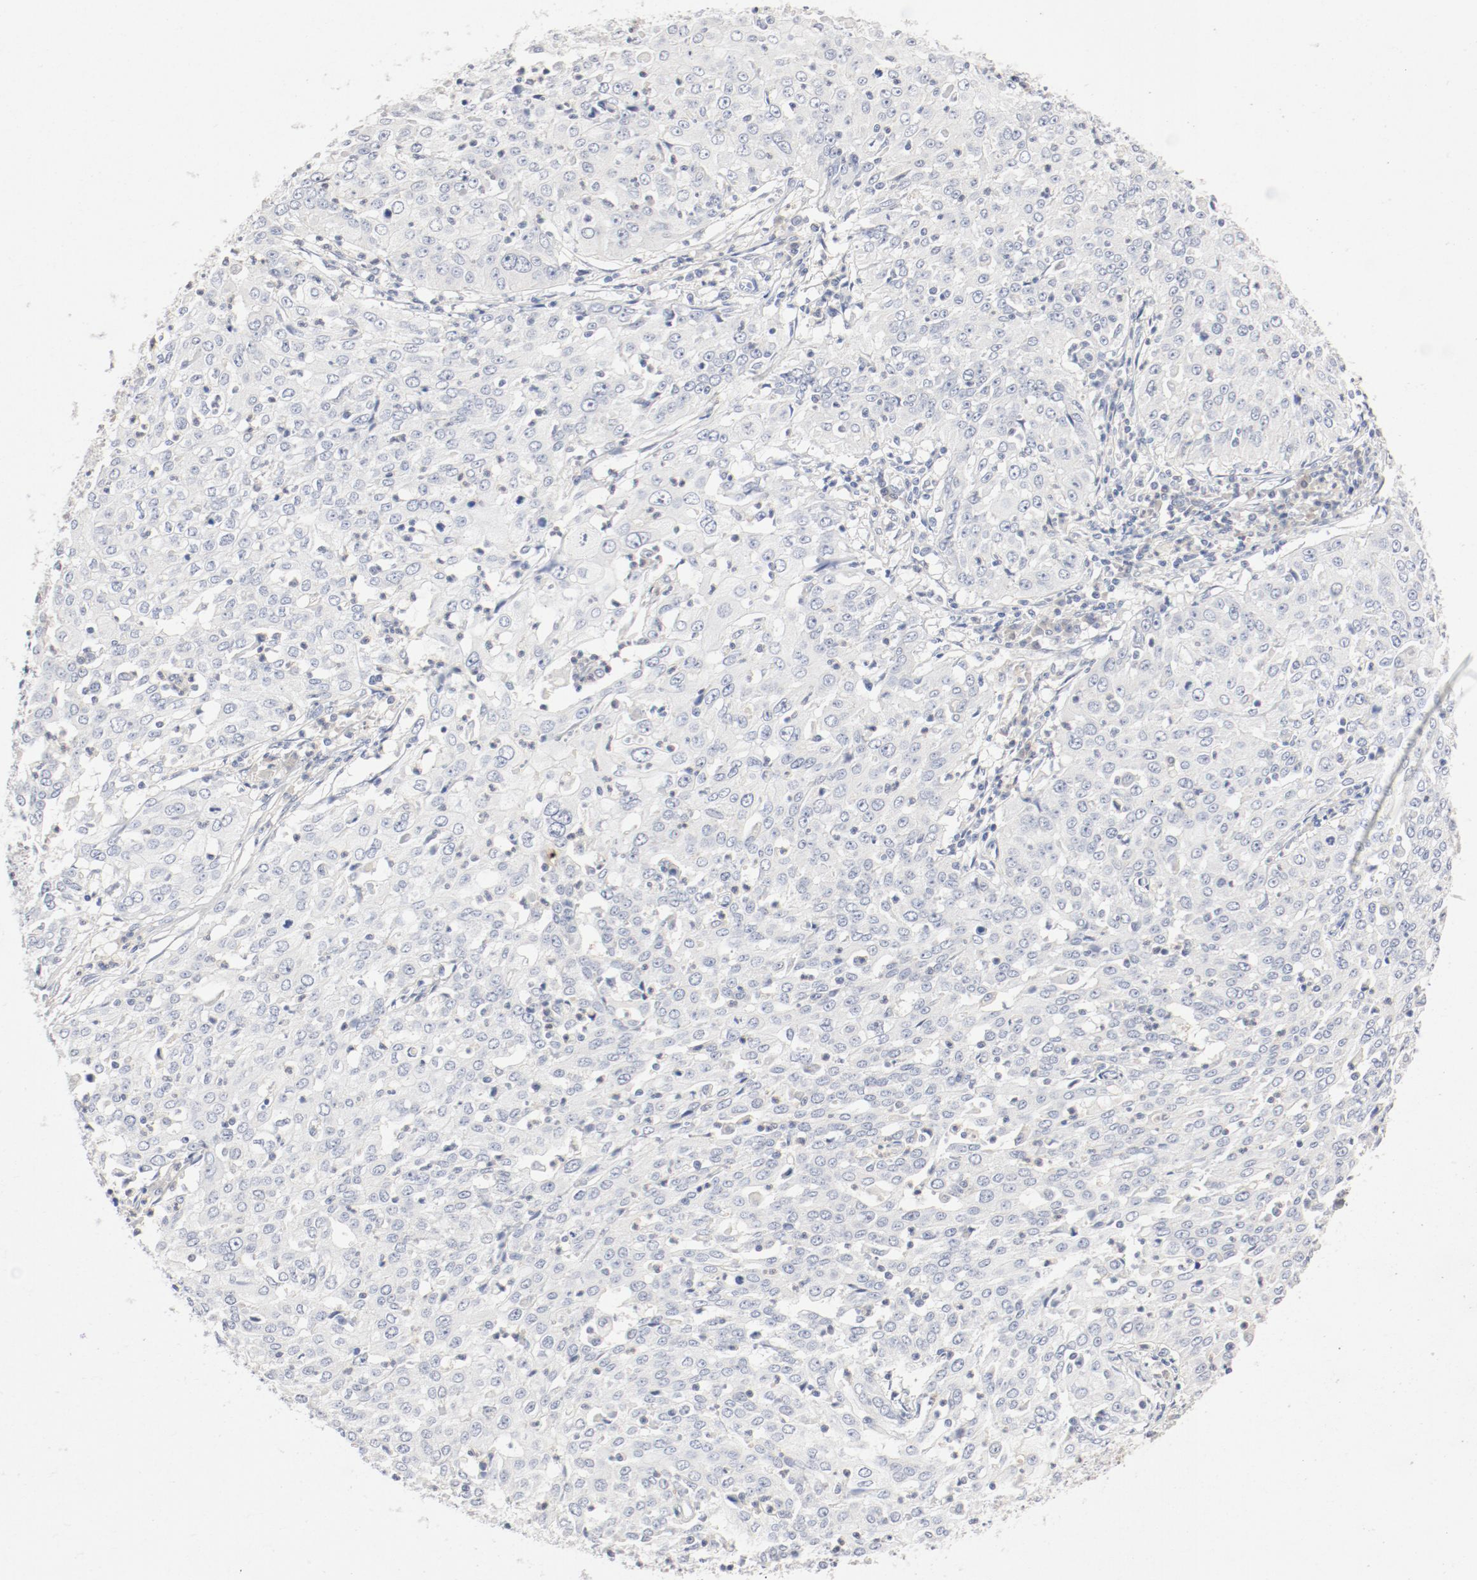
{"staining": {"intensity": "negative", "quantity": "none", "location": "none"}, "tissue": "cervical cancer", "cell_type": "Tumor cells", "image_type": "cancer", "snomed": [{"axis": "morphology", "description": "Squamous cell carcinoma, NOS"}, {"axis": "topography", "description": "Cervix"}], "caption": "Immunohistochemistry of cervical cancer (squamous cell carcinoma) demonstrates no staining in tumor cells.", "gene": "PGM1", "patient": {"sex": "female", "age": 39}}